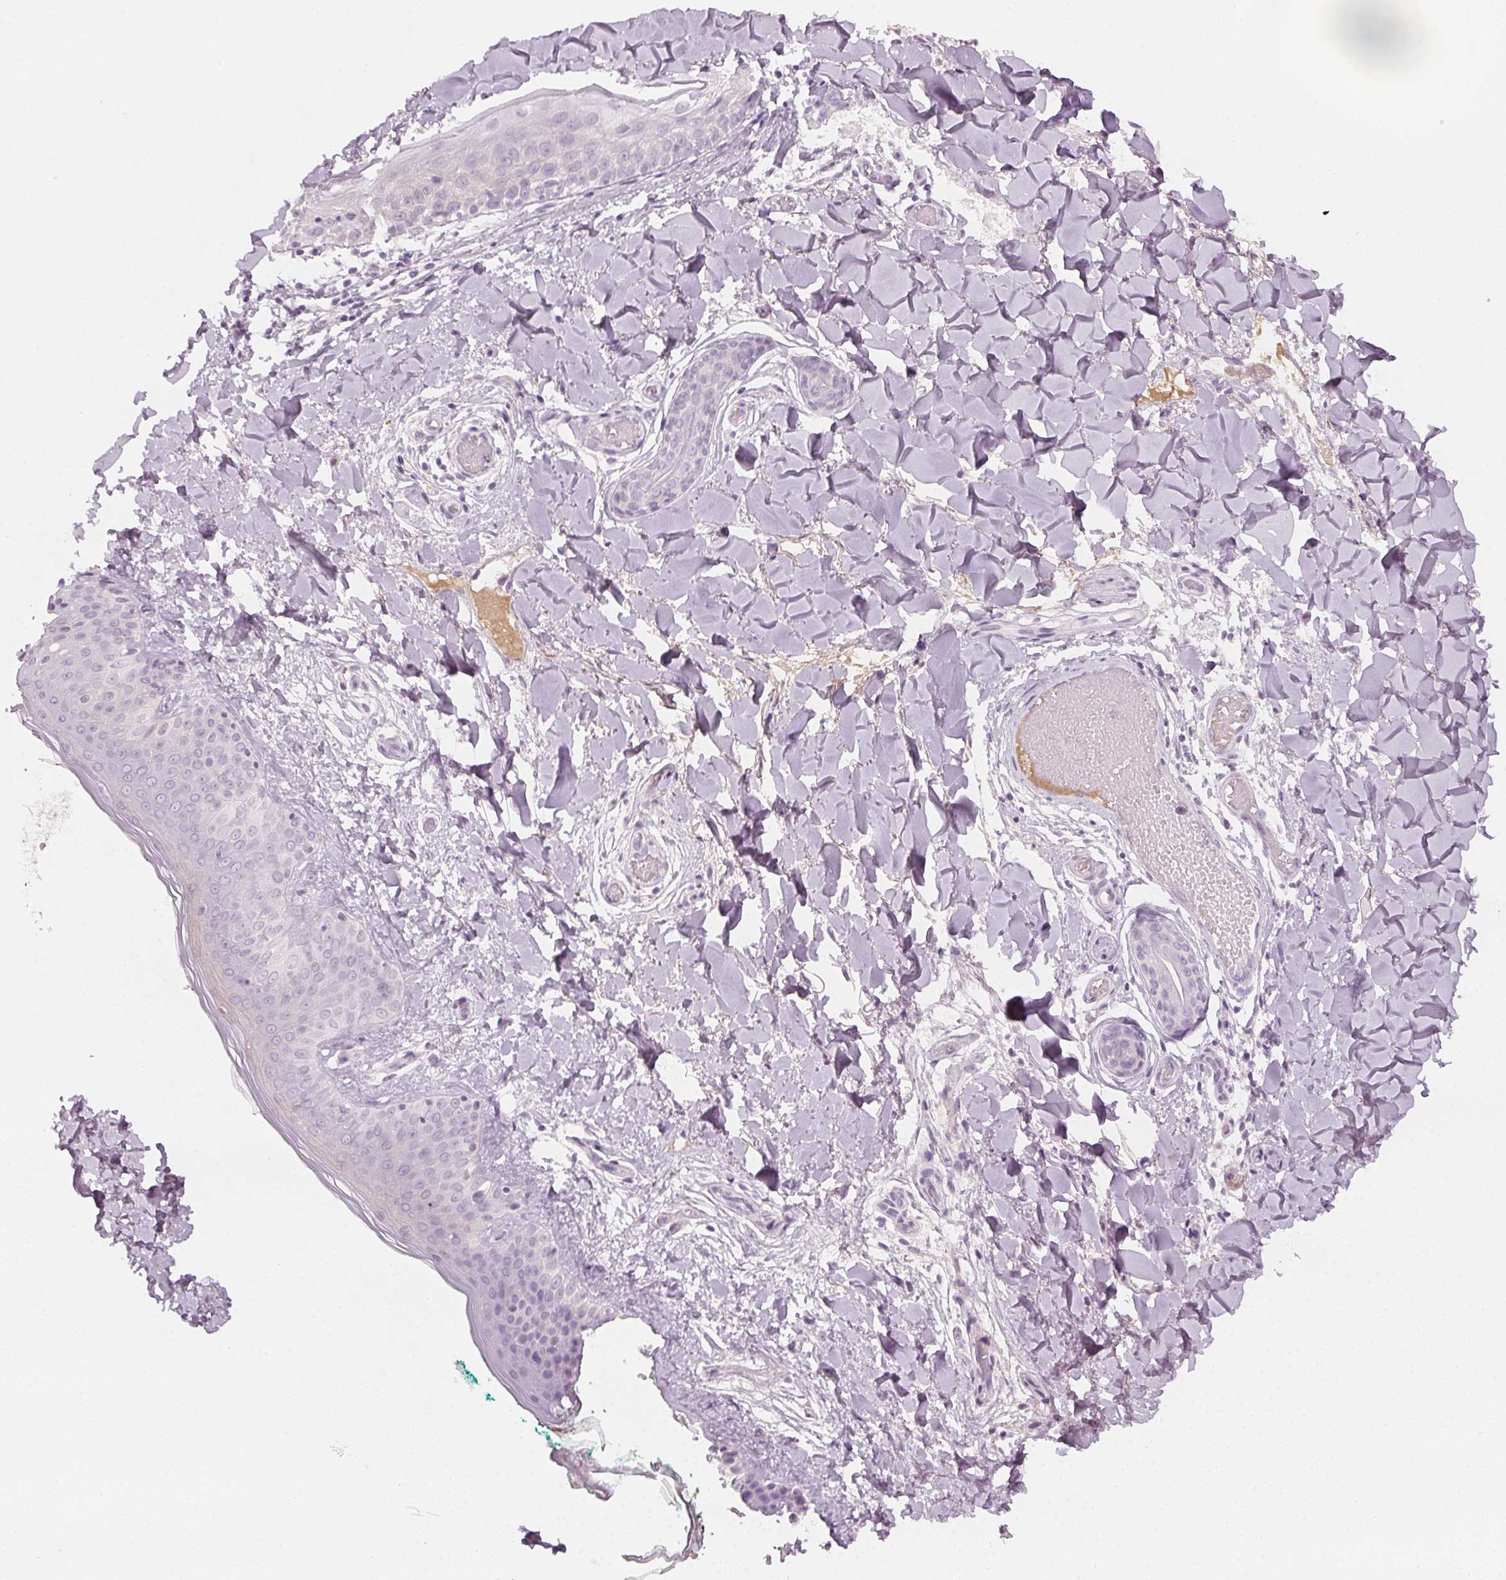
{"staining": {"intensity": "negative", "quantity": "none", "location": "none"}, "tissue": "skin", "cell_type": "Fibroblasts", "image_type": "normal", "snomed": [{"axis": "morphology", "description": "Normal tissue, NOS"}, {"axis": "topography", "description": "Skin"}], "caption": "The immunohistochemistry histopathology image has no significant staining in fibroblasts of skin.", "gene": "AFM", "patient": {"sex": "female", "age": 34}}